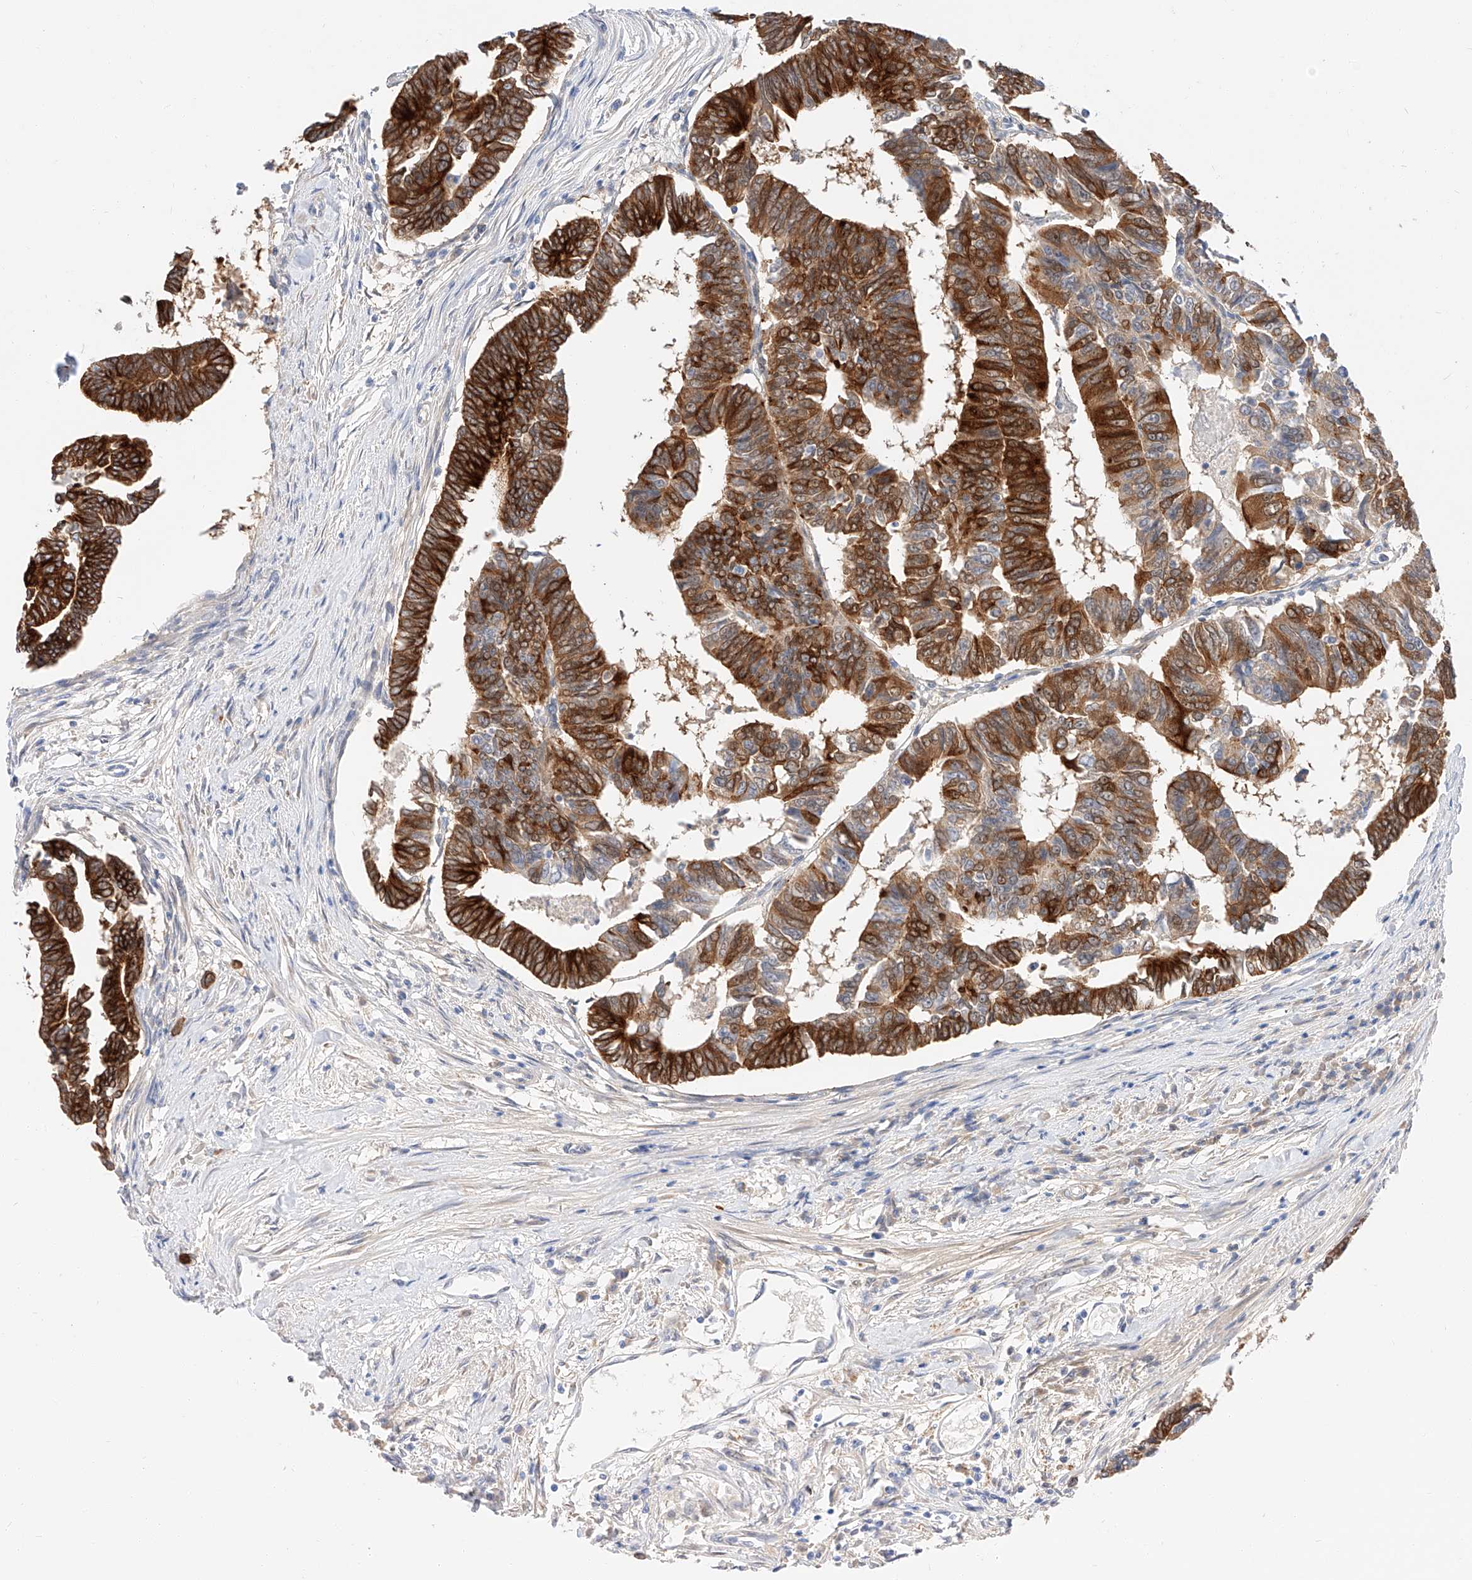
{"staining": {"intensity": "strong", "quantity": ">75%", "location": "cytoplasmic/membranous"}, "tissue": "colorectal cancer", "cell_type": "Tumor cells", "image_type": "cancer", "snomed": [{"axis": "morphology", "description": "Adenocarcinoma, NOS"}, {"axis": "topography", "description": "Rectum"}], "caption": "Colorectal adenocarcinoma stained with a protein marker displays strong staining in tumor cells.", "gene": "MAP7", "patient": {"sex": "female", "age": 65}}